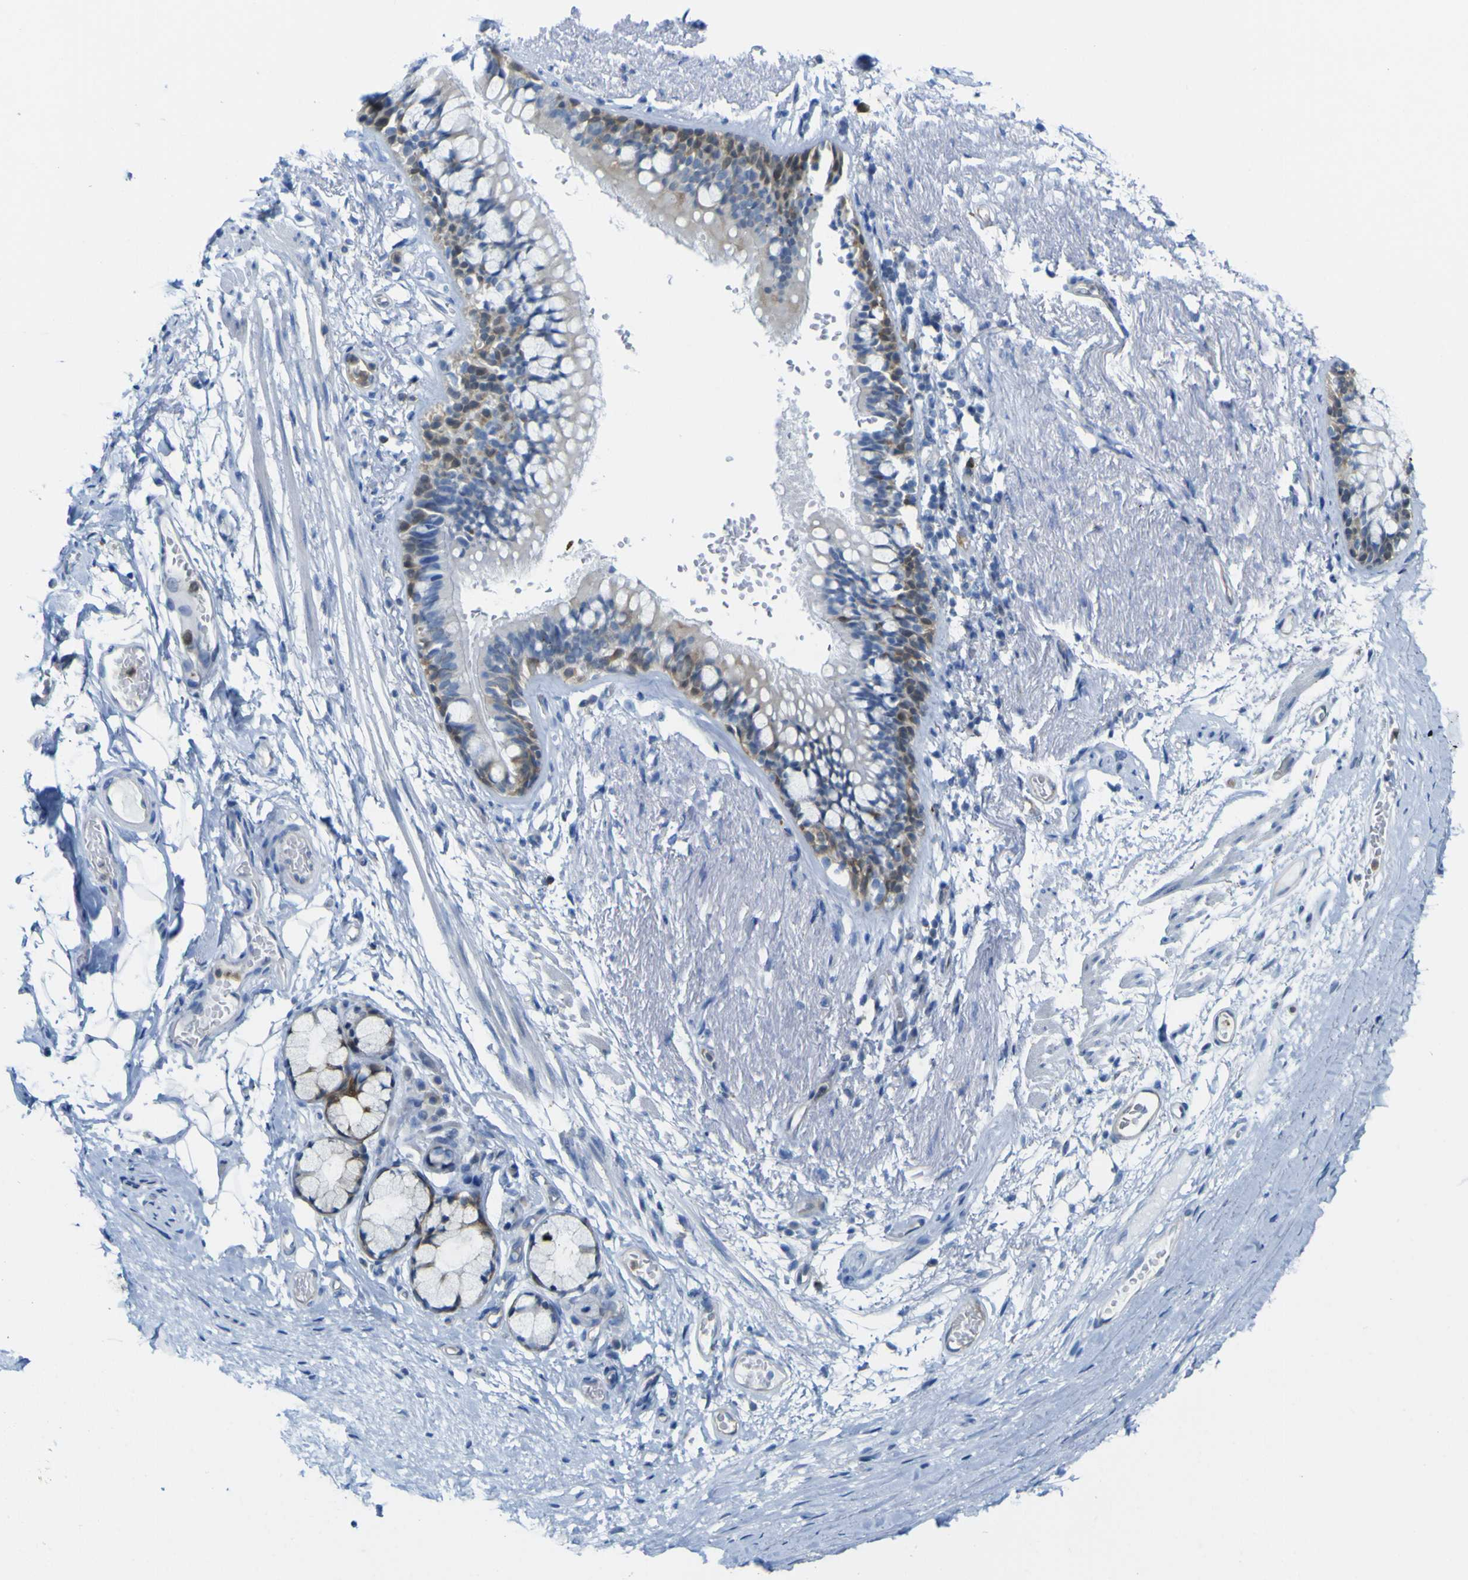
{"staining": {"intensity": "negative", "quantity": "none", "location": "none"}, "tissue": "adipose tissue", "cell_type": "Adipocytes", "image_type": "normal", "snomed": [{"axis": "morphology", "description": "Normal tissue, NOS"}, {"axis": "topography", "description": "Cartilage tissue"}, {"axis": "topography", "description": "Bronchus"}], "caption": "Adipose tissue stained for a protein using immunohistochemistry shows no staining adipocytes.", "gene": "ABHD3", "patient": {"sex": "female", "age": 73}}